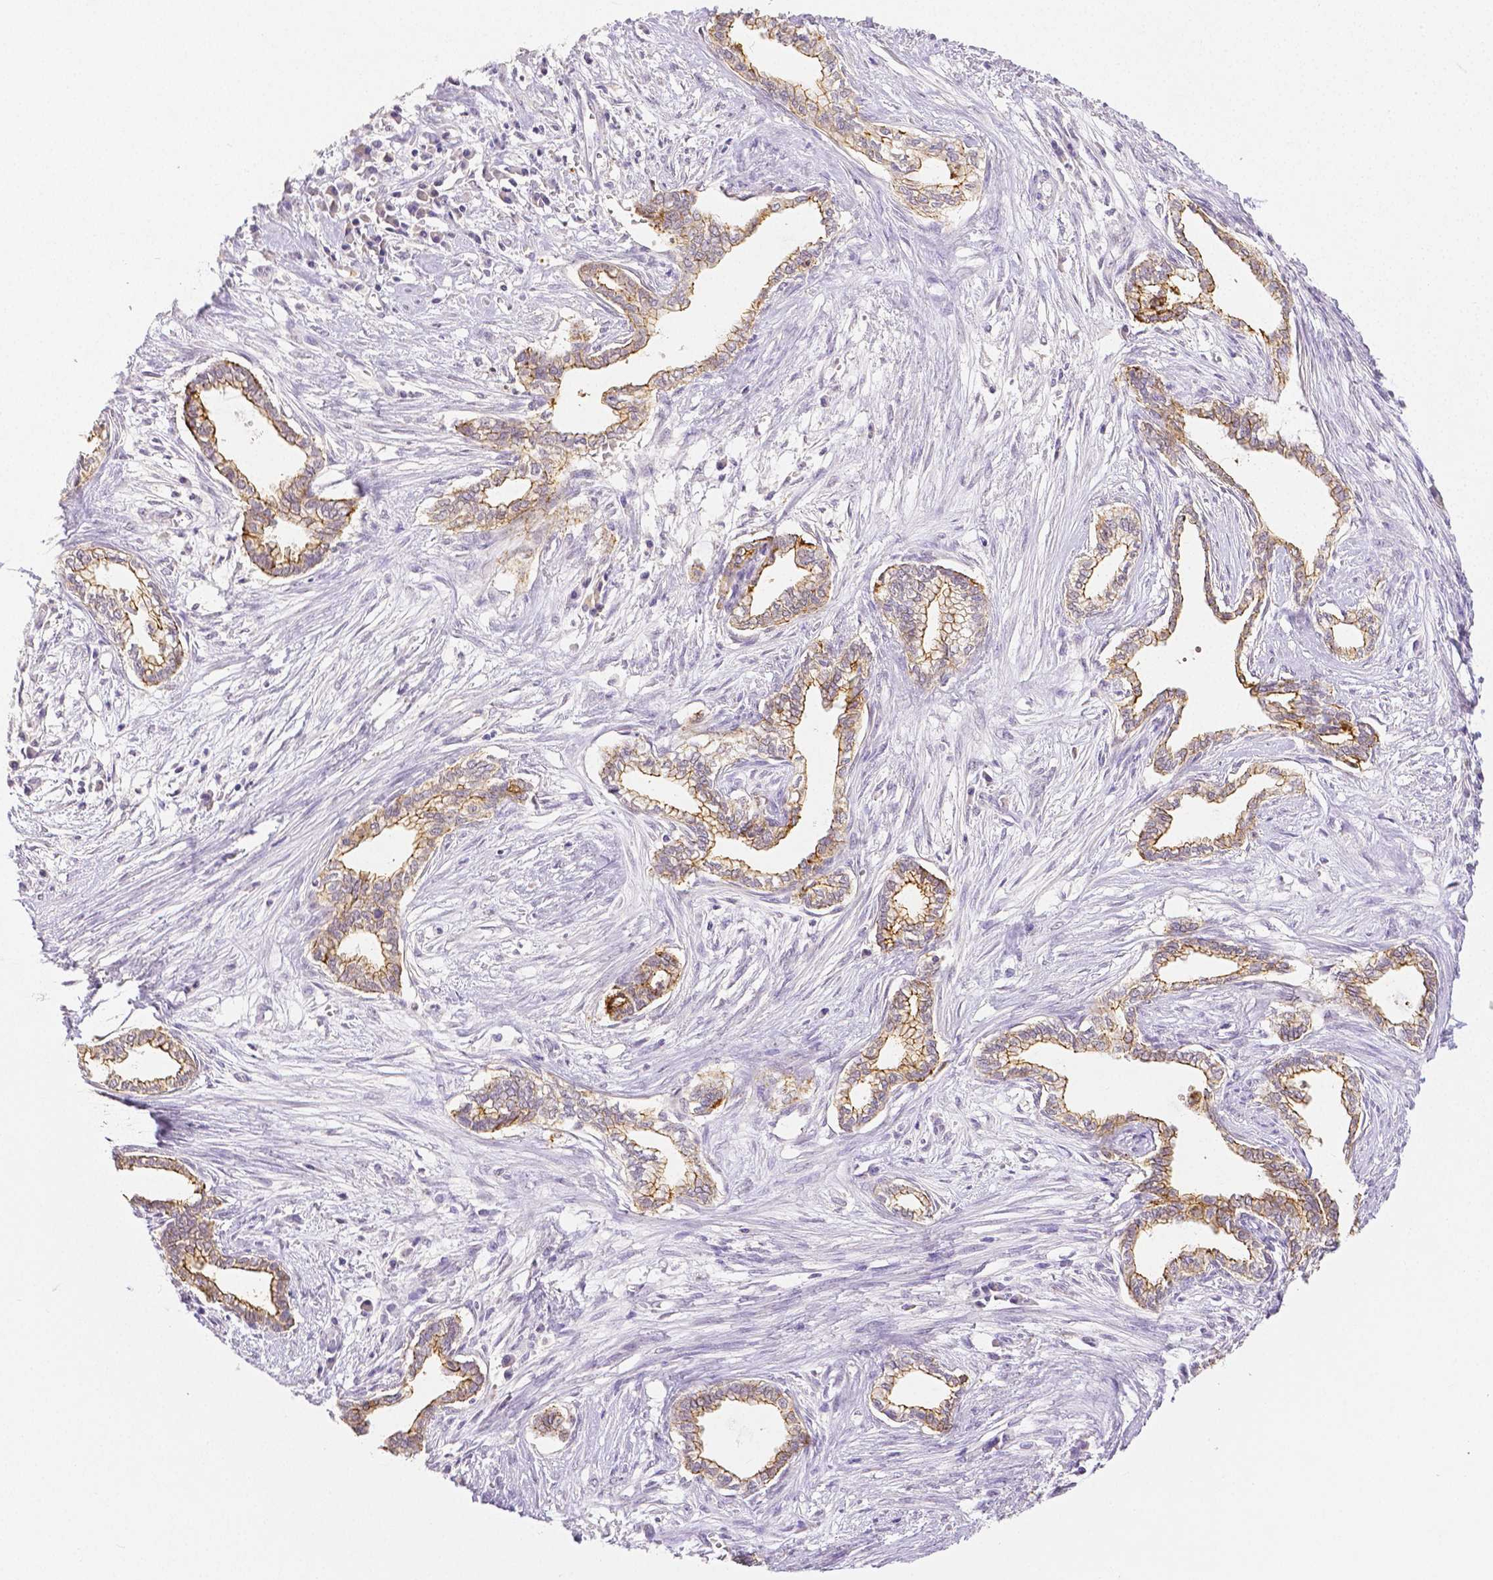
{"staining": {"intensity": "moderate", "quantity": ">75%", "location": "cytoplasmic/membranous"}, "tissue": "cervical cancer", "cell_type": "Tumor cells", "image_type": "cancer", "snomed": [{"axis": "morphology", "description": "Adenocarcinoma, NOS"}, {"axis": "topography", "description": "Cervix"}], "caption": "About >75% of tumor cells in adenocarcinoma (cervical) reveal moderate cytoplasmic/membranous protein staining as visualized by brown immunohistochemical staining.", "gene": "OCLN", "patient": {"sex": "female", "age": 62}}